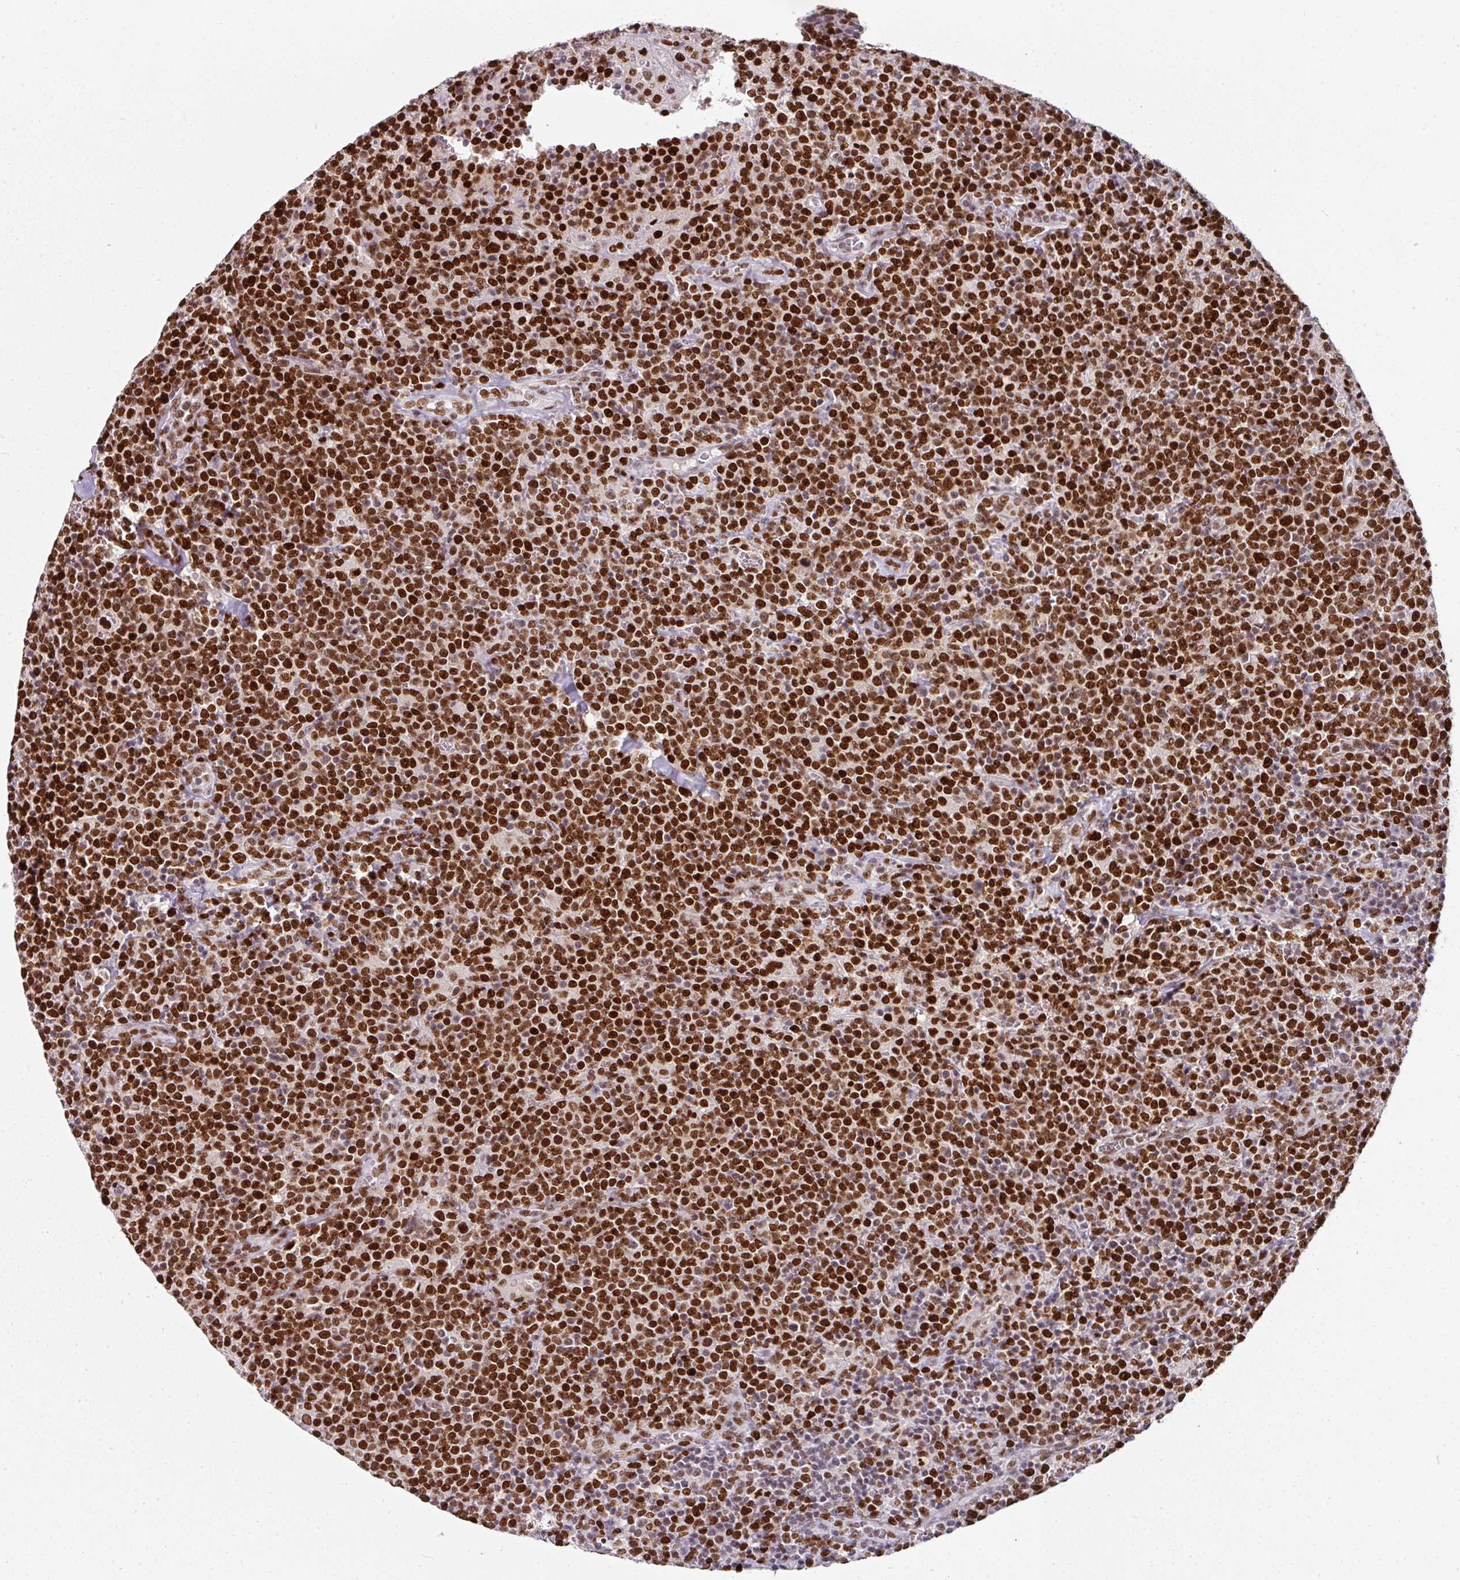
{"staining": {"intensity": "strong", "quantity": ">75%", "location": "nuclear"}, "tissue": "lymphoma", "cell_type": "Tumor cells", "image_type": "cancer", "snomed": [{"axis": "morphology", "description": "Malignant lymphoma, non-Hodgkin's type, High grade"}, {"axis": "topography", "description": "Lymph node"}], "caption": "The image demonstrates immunohistochemical staining of lymphoma. There is strong nuclear staining is identified in approximately >75% of tumor cells.", "gene": "RAD50", "patient": {"sex": "male", "age": 61}}